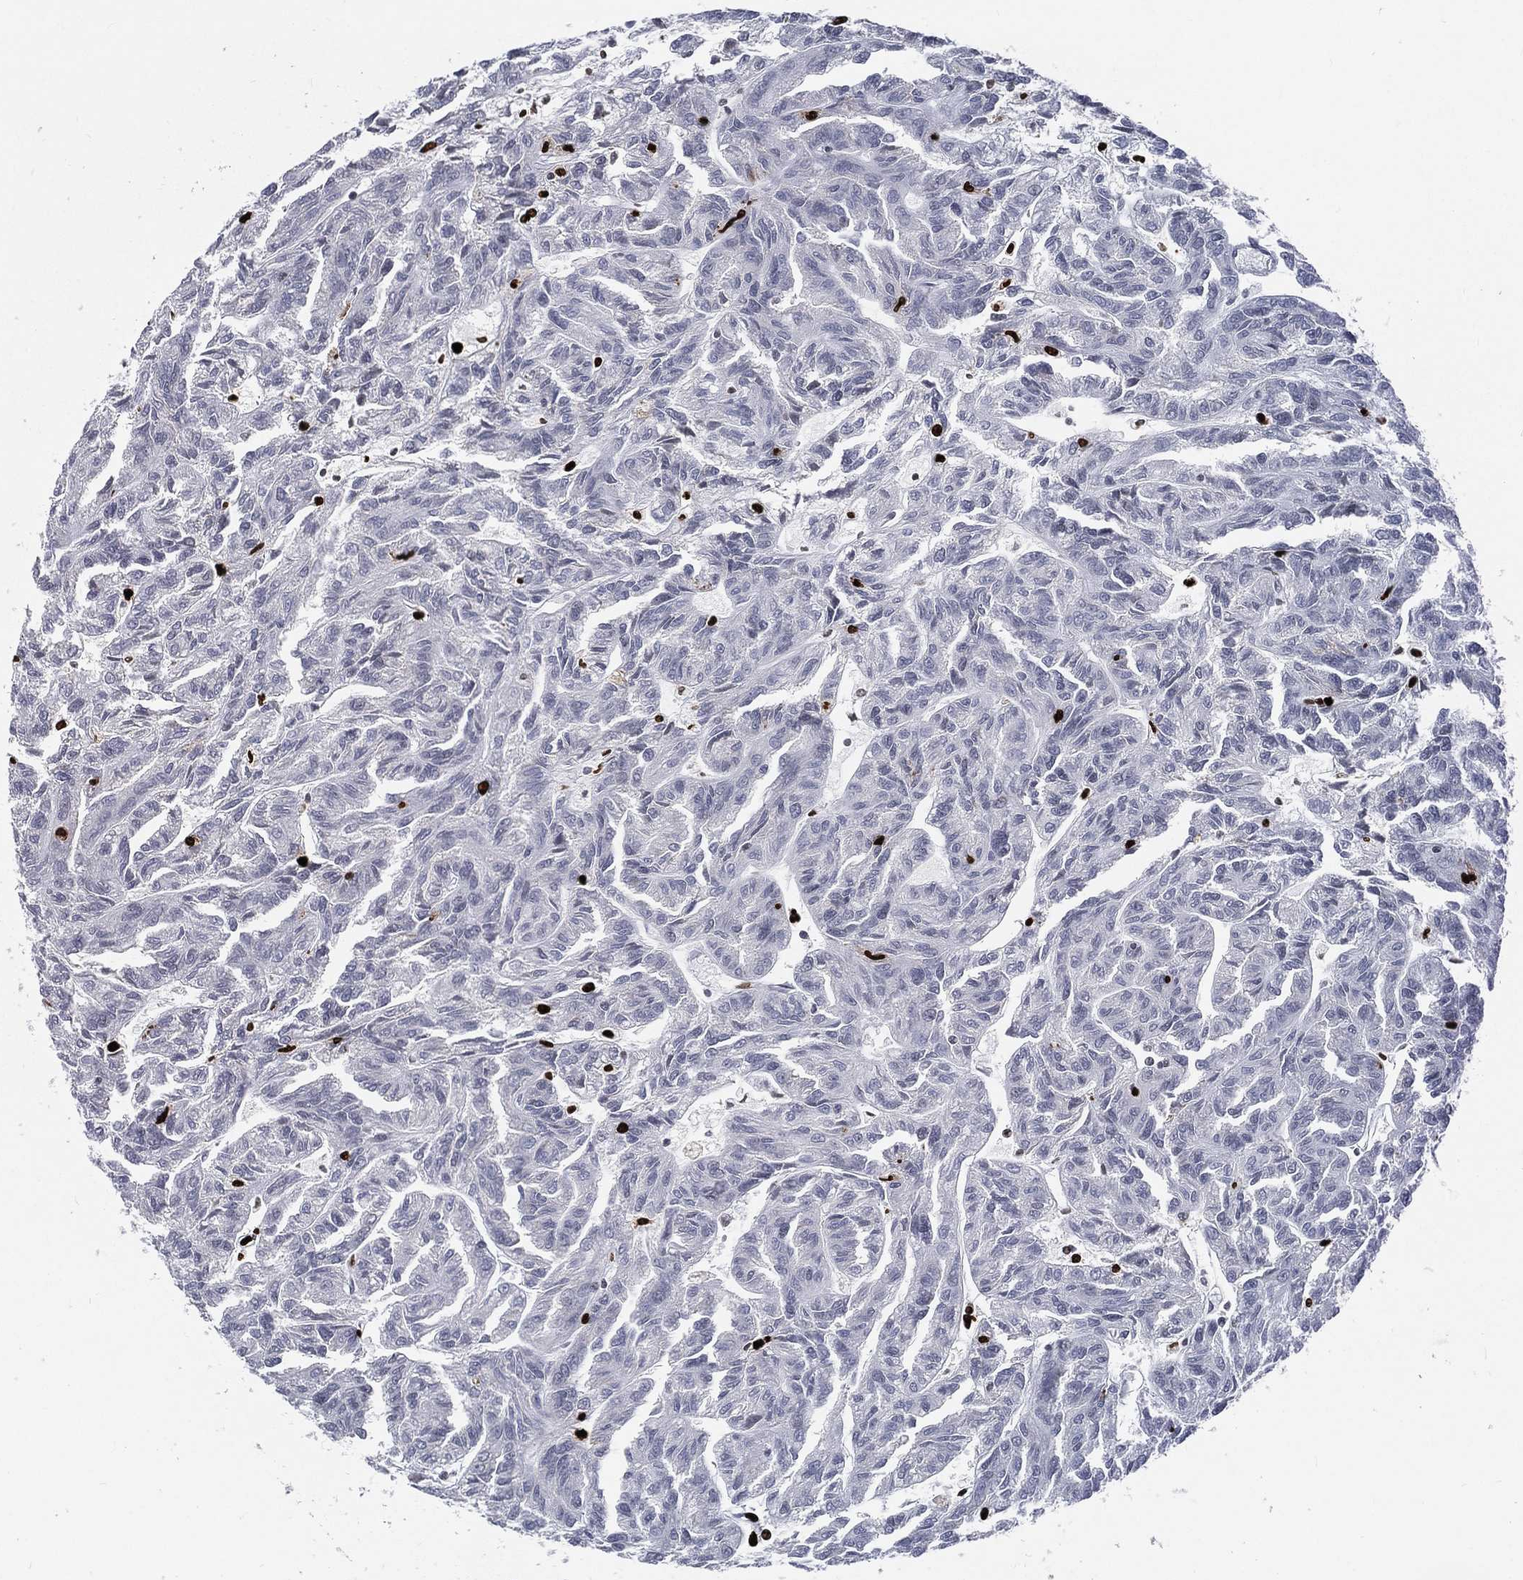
{"staining": {"intensity": "negative", "quantity": "none", "location": "none"}, "tissue": "renal cancer", "cell_type": "Tumor cells", "image_type": "cancer", "snomed": [{"axis": "morphology", "description": "Adenocarcinoma, NOS"}, {"axis": "topography", "description": "Kidney"}], "caption": "High power microscopy micrograph of an immunohistochemistry (IHC) image of renal cancer (adenocarcinoma), revealing no significant staining in tumor cells.", "gene": "MNDA", "patient": {"sex": "male", "age": 79}}